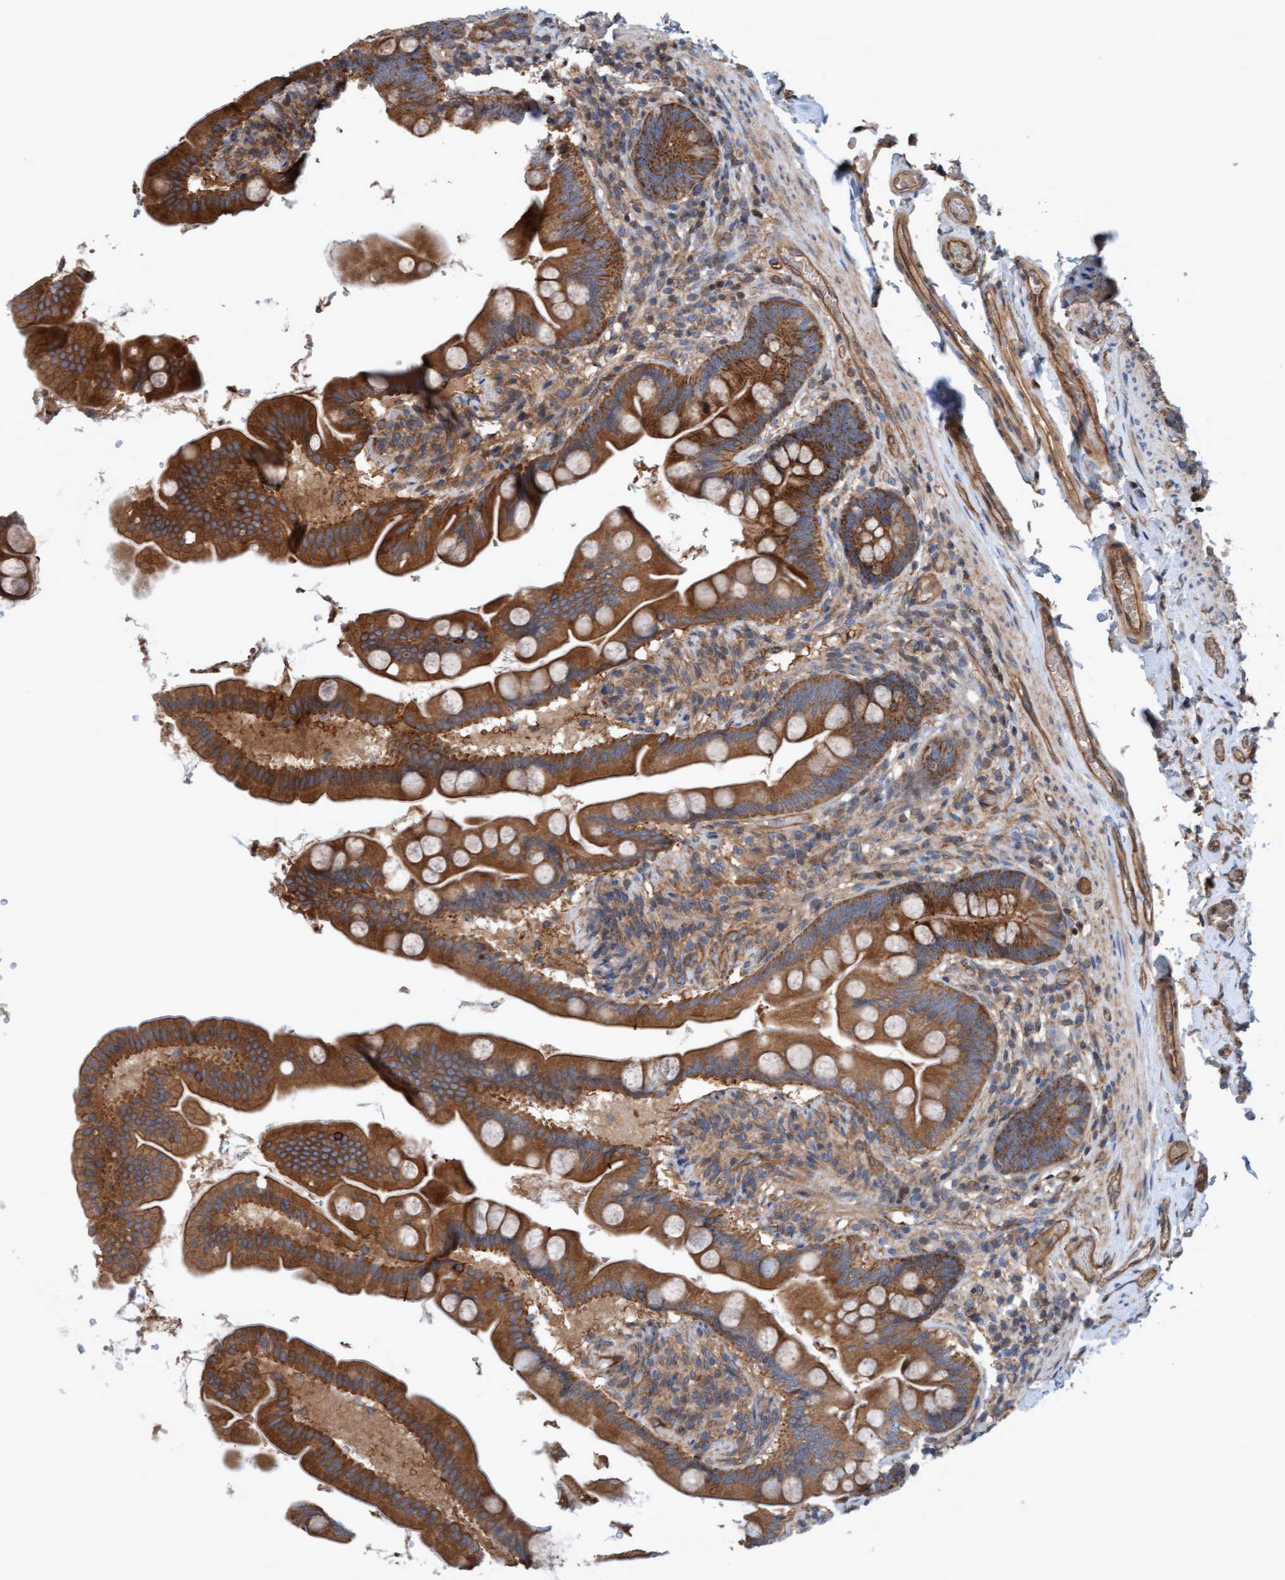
{"staining": {"intensity": "strong", "quantity": ">75%", "location": "cytoplasmic/membranous"}, "tissue": "small intestine", "cell_type": "Glandular cells", "image_type": "normal", "snomed": [{"axis": "morphology", "description": "Normal tissue, NOS"}, {"axis": "topography", "description": "Small intestine"}], "caption": "High-magnification brightfield microscopy of normal small intestine stained with DAB (brown) and counterstained with hematoxylin (blue). glandular cells exhibit strong cytoplasmic/membranous staining is seen in about>75% of cells. Immunohistochemistry stains the protein of interest in brown and the nuclei are stained blue.", "gene": "ERAL1", "patient": {"sex": "female", "age": 56}}